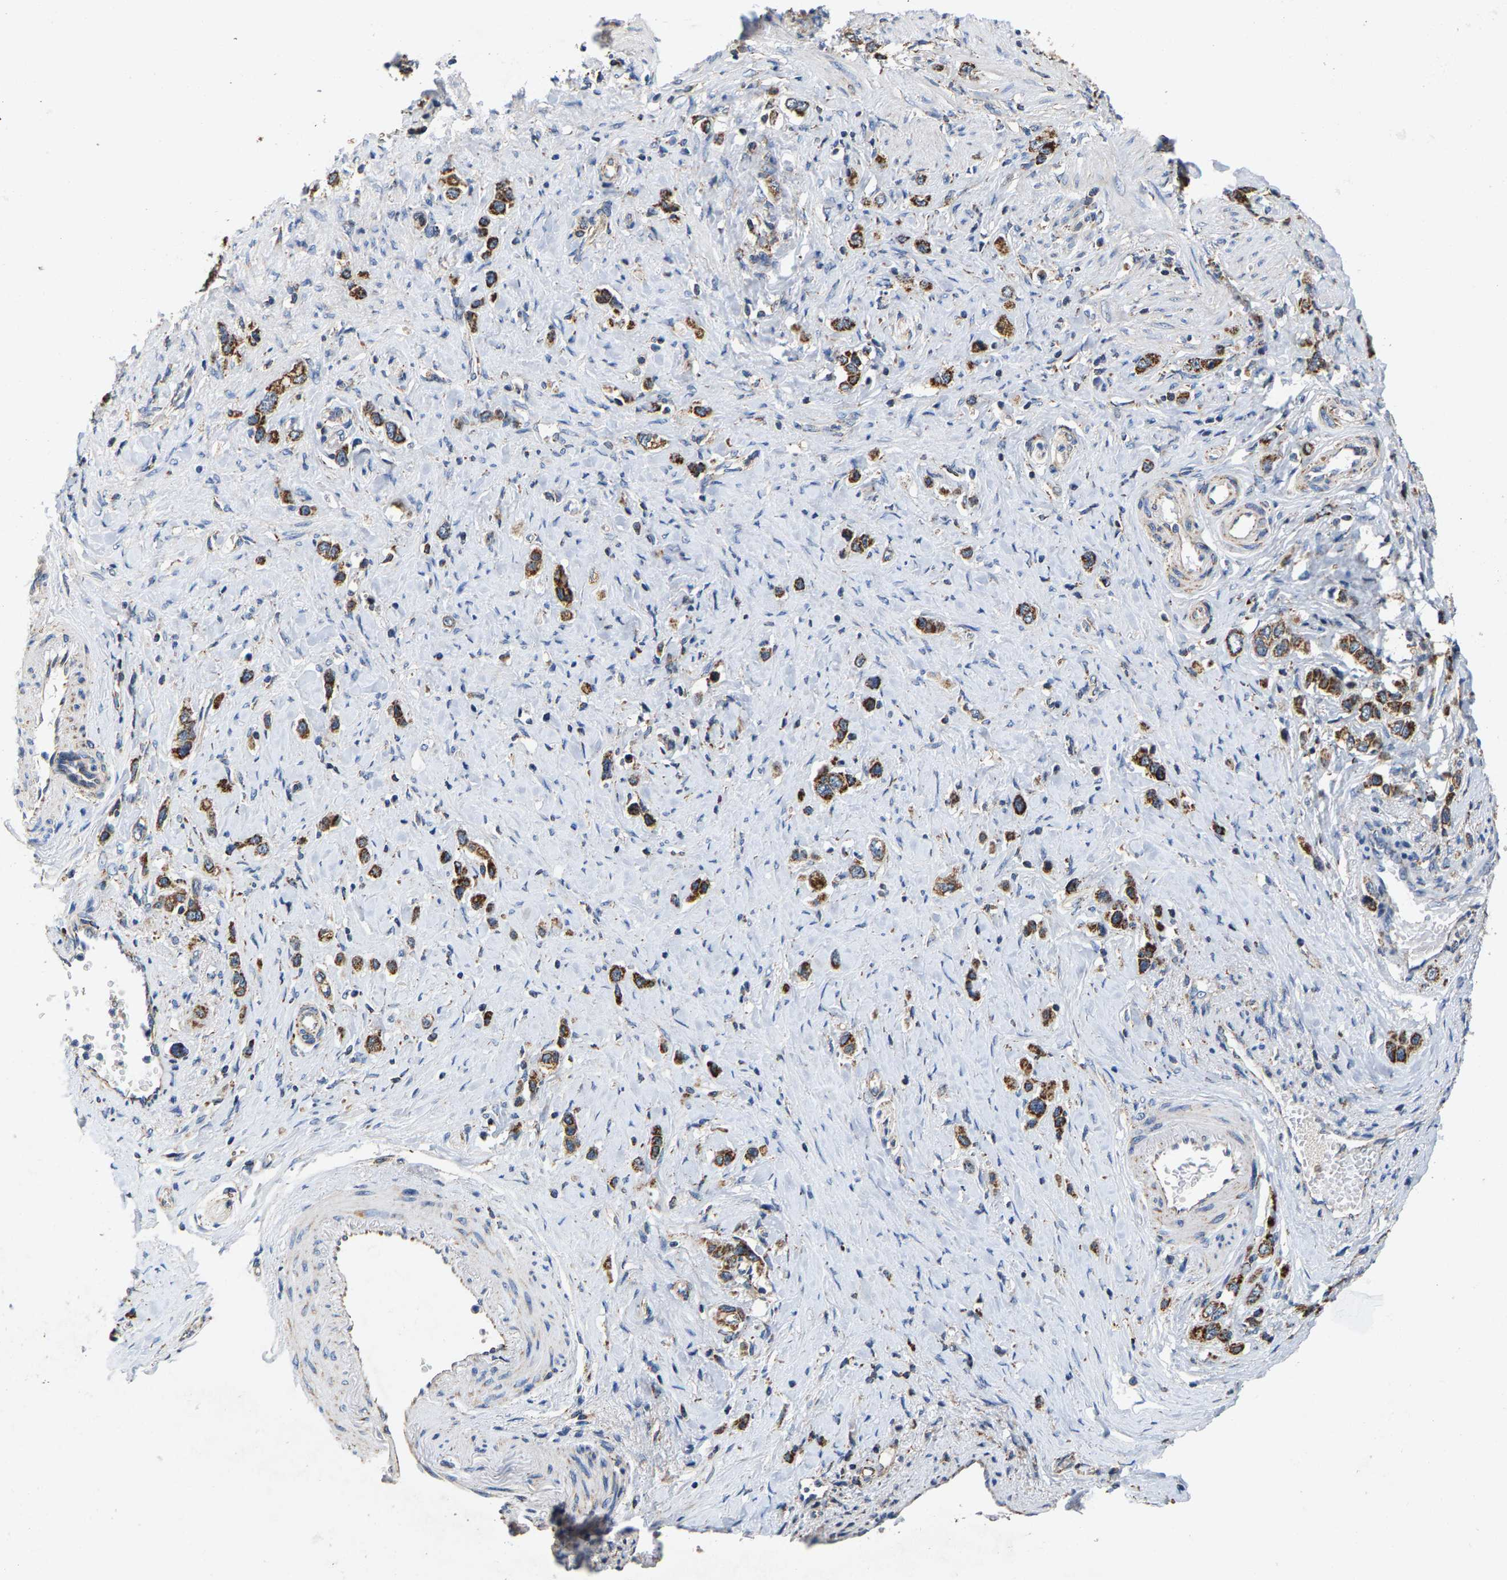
{"staining": {"intensity": "strong", "quantity": ">75%", "location": "cytoplasmic/membranous"}, "tissue": "stomach cancer", "cell_type": "Tumor cells", "image_type": "cancer", "snomed": [{"axis": "morphology", "description": "Adenocarcinoma, NOS"}, {"axis": "topography", "description": "Stomach"}], "caption": "This is an image of IHC staining of adenocarcinoma (stomach), which shows strong staining in the cytoplasmic/membranous of tumor cells.", "gene": "SHMT2", "patient": {"sex": "female", "age": 65}}